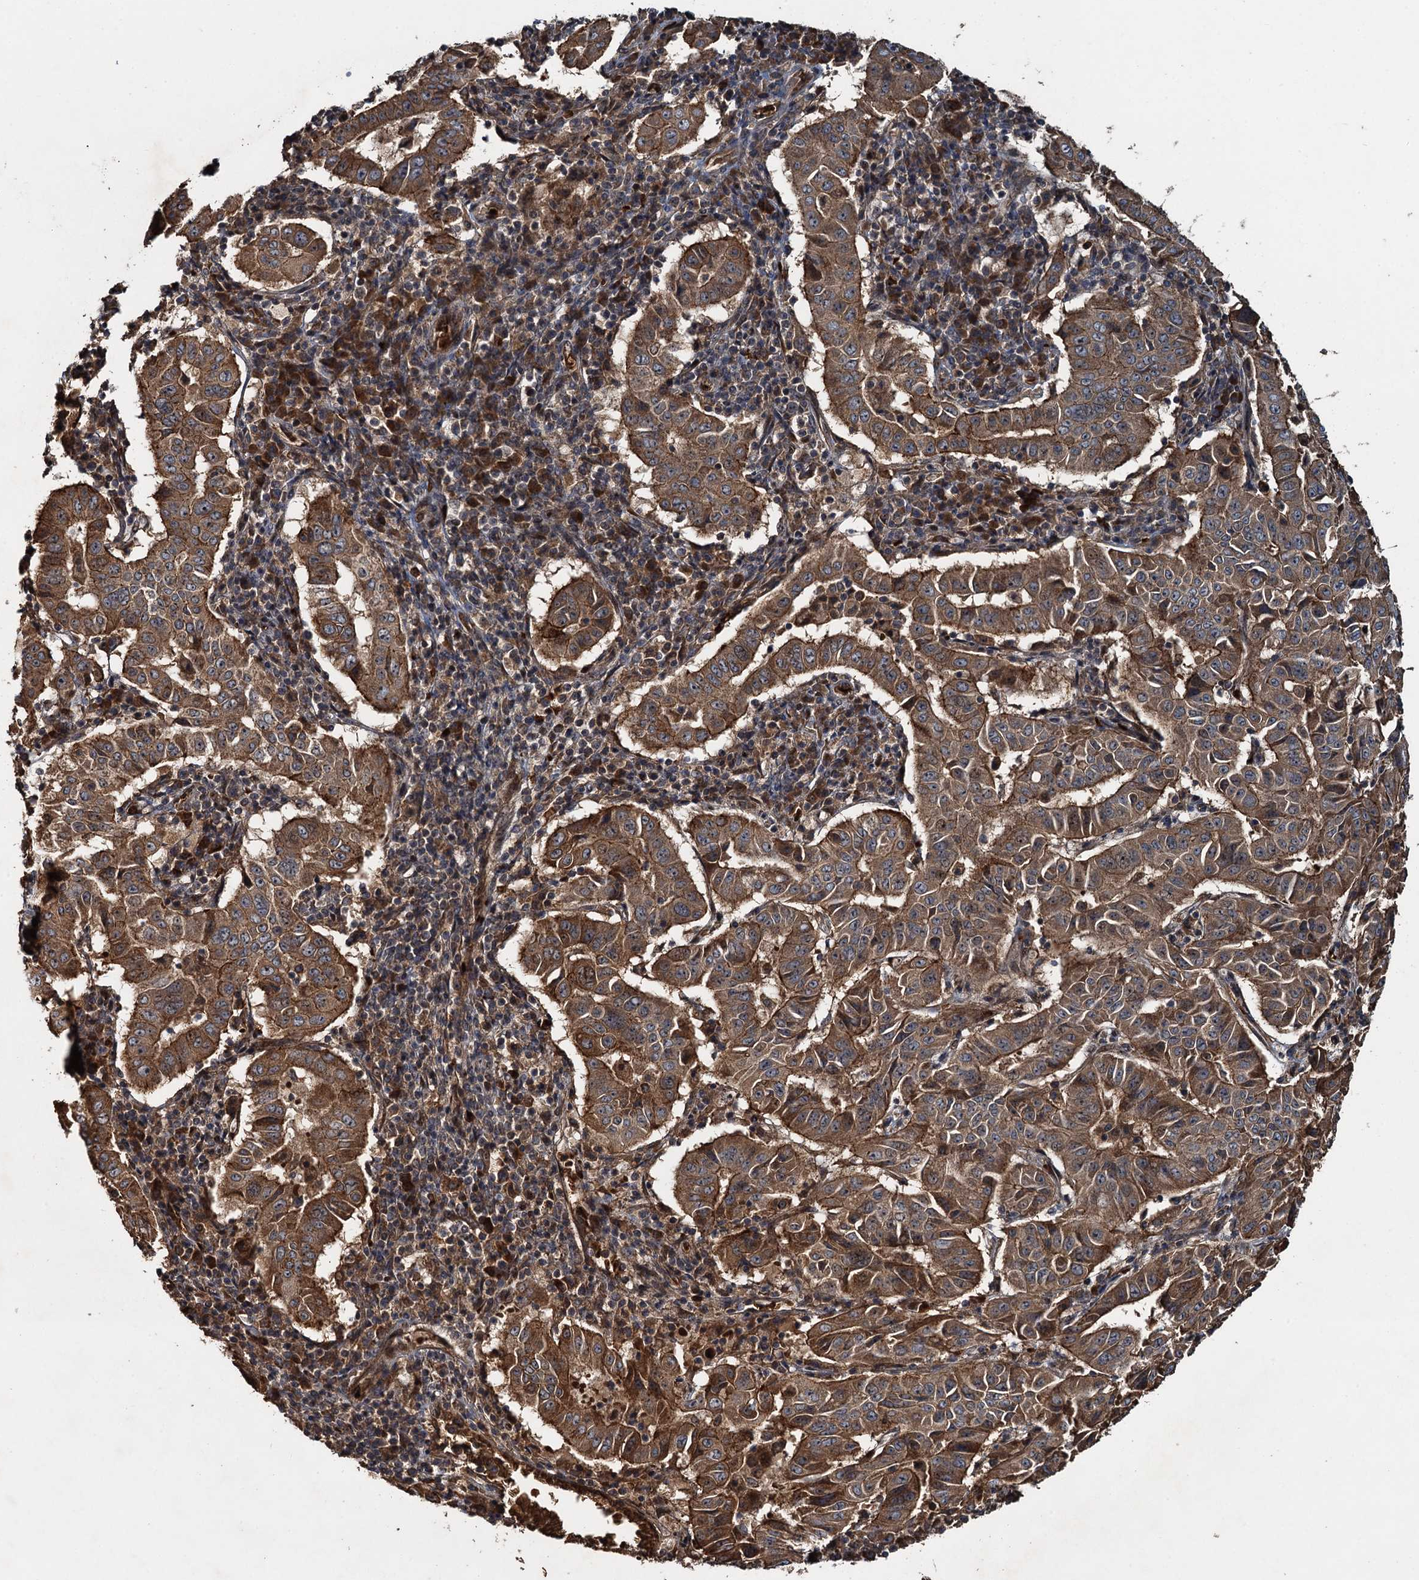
{"staining": {"intensity": "moderate", "quantity": ">75%", "location": "cytoplasmic/membranous"}, "tissue": "pancreatic cancer", "cell_type": "Tumor cells", "image_type": "cancer", "snomed": [{"axis": "morphology", "description": "Adenocarcinoma, NOS"}, {"axis": "topography", "description": "Pancreas"}], "caption": "Immunohistochemical staining of human pancreatic cancer (adenocarcinoma) demonstrates medium levels of moderate cytoplasmic/membranous staining in about >75% of tumor cells. (DAB (3,3'-diaminobenzidine) IHC, brown staining for protein, blue staining for nuclei).", "gene": "SNX32", "patient": {"sex": "male", "age": 63}}